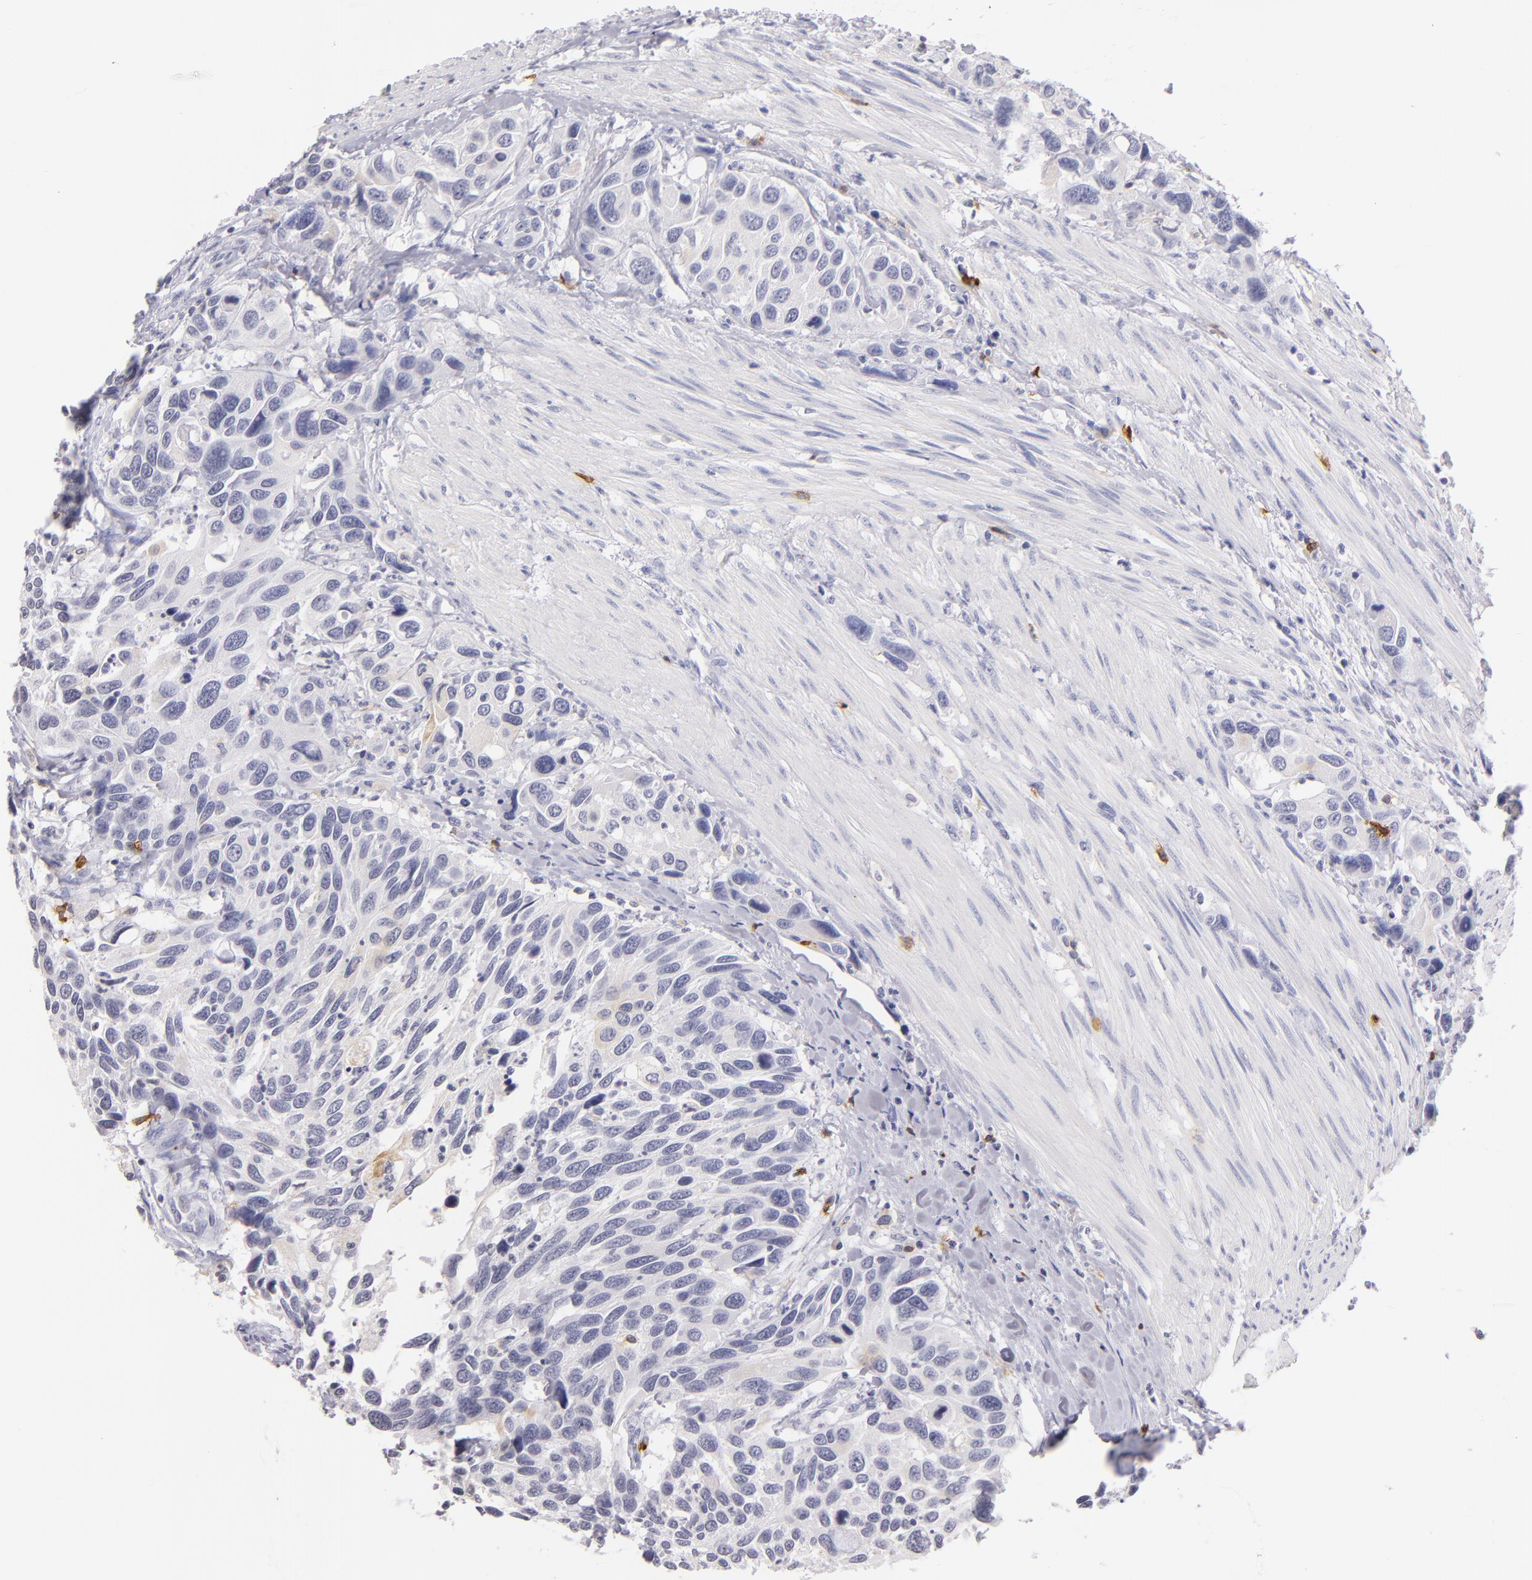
{"staining": {"intensity": "negative", "quantity": "none", "location": "none"}, "tissue": "urothelial cancer", "cell_type": "Tumor cells", "image_type": "cancer", "snomed": [{"axis": "morphology", "description": "Urothelial carcinoma, High grade"}, {"axis": "topography", "description": "Urinary bladder"}], "caption": "Immunohistochemical staining of human urothelial cancer demonstrates no significant expression in tumor cells. Nuclei are stained in blue.", "gene": "IL2RA", "patient": {"sex": "male", "age": 66}}